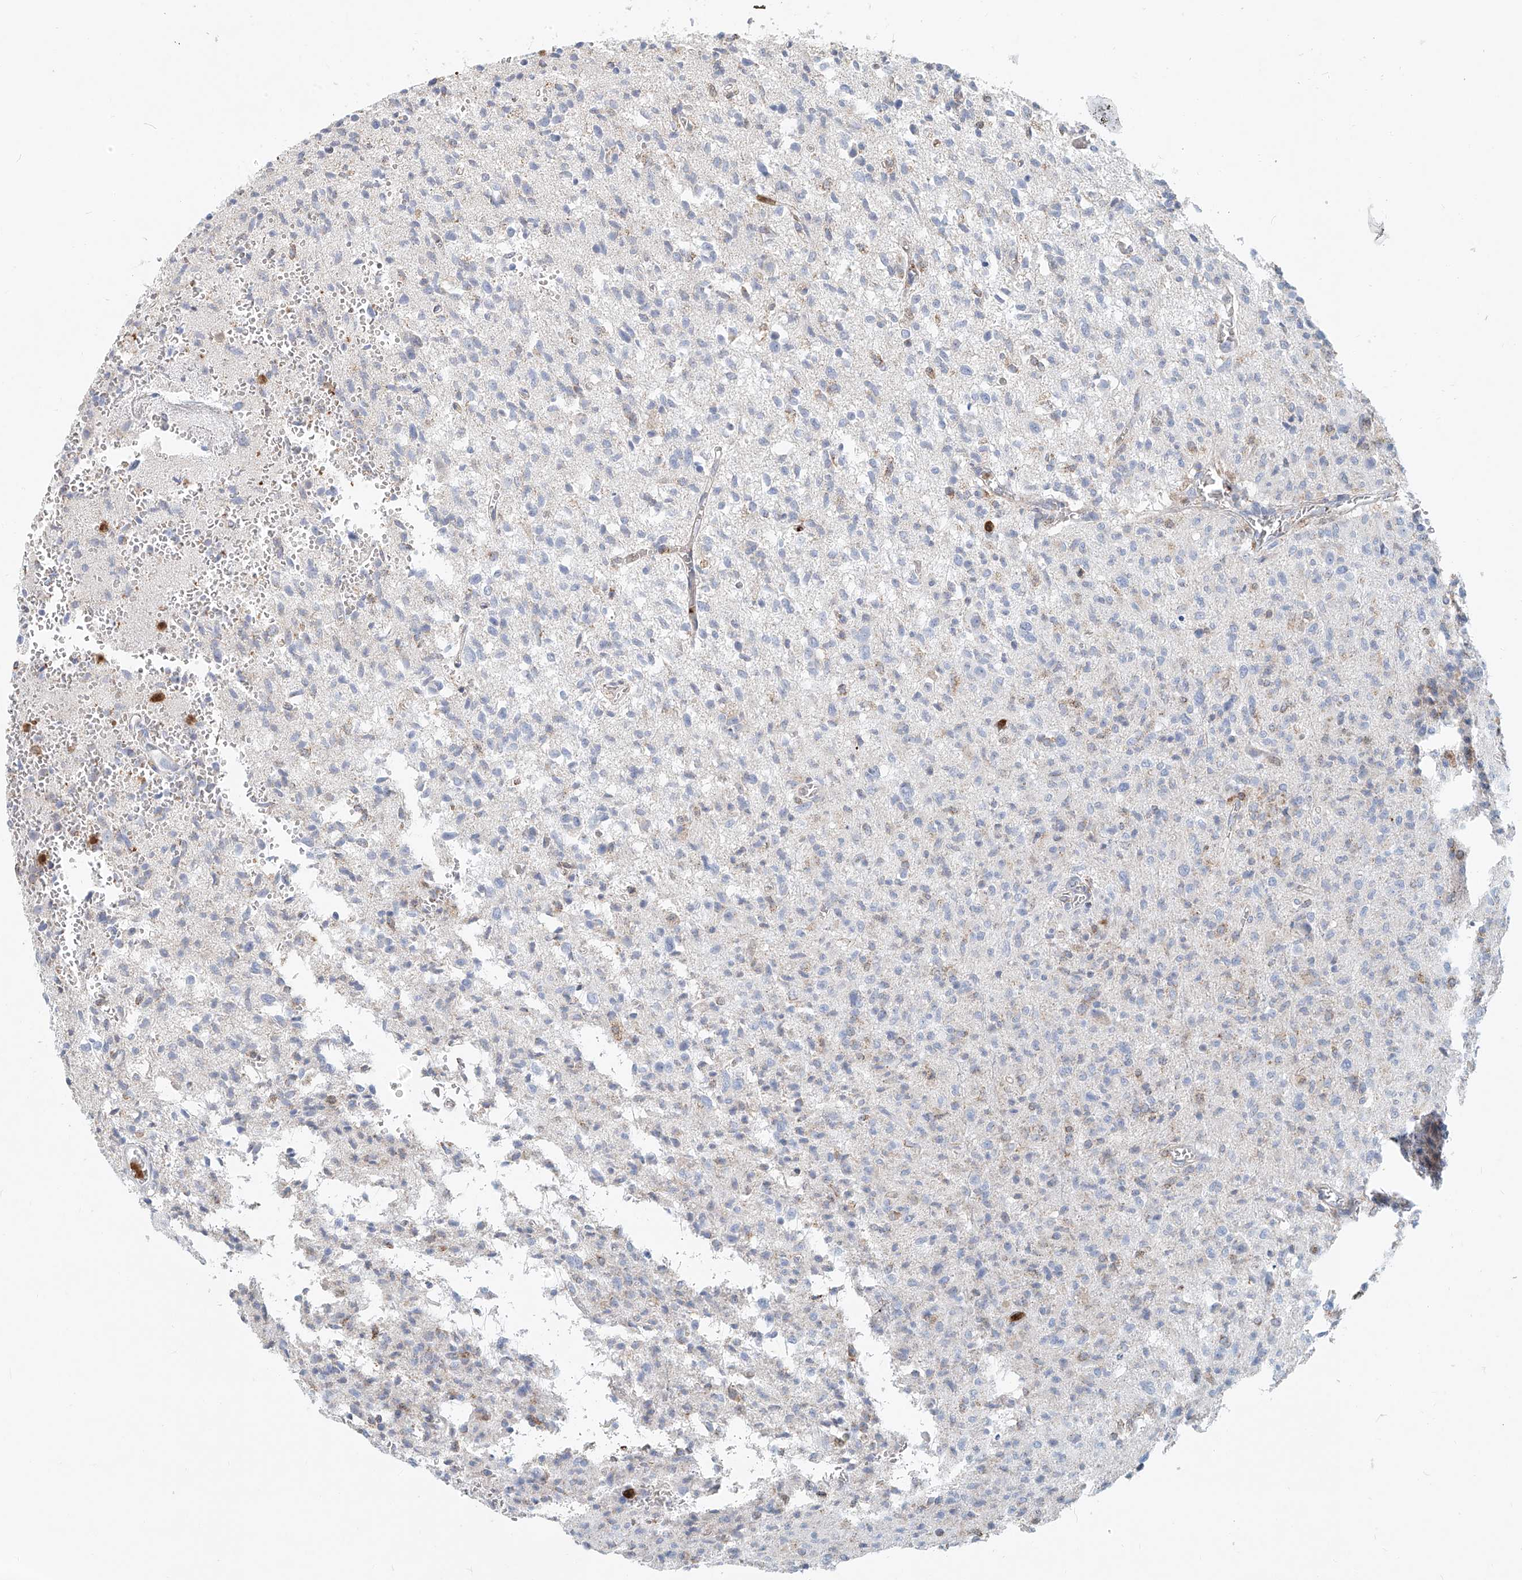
{"staining": {"intensity": "negative", "quantity": "none", "location": "none"}, "tissue": "glioma", "cell_type": "Tumor cells", "image_type": "cancer", "snomed": [{"axis": "morphology", "description": "Glioma, malignant, High grade"}, {"axis": "topography", "description": "Brain"}], "caption": "Immunohistochemistry of human malignant glioma (high-grade) reveals no positivity in tumor cells.", "gene": "PTPRA", "patient": {"sex": "female", "age": 57}}